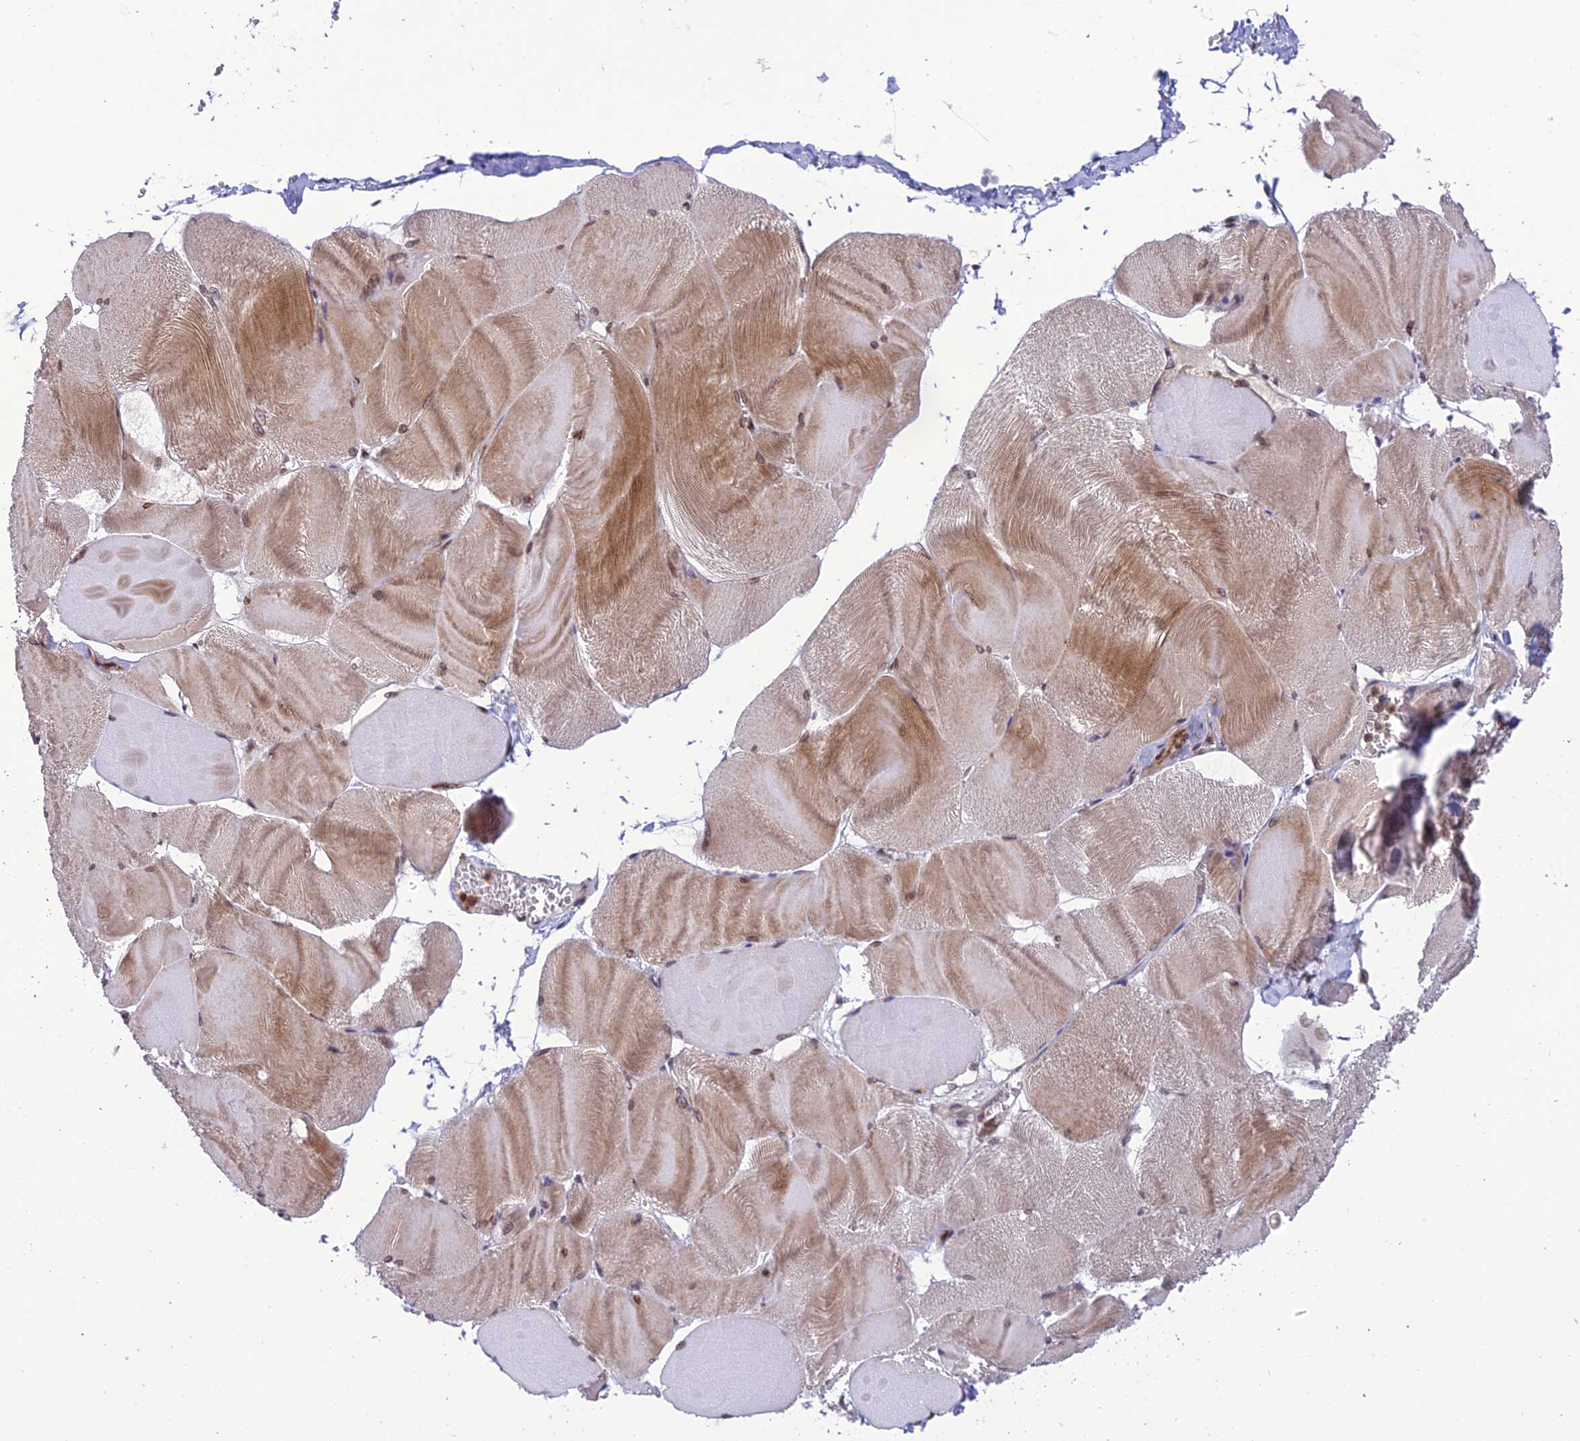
{"staining": {"intensity": "moderate", "quantity": ">75%", "location": "cytoplasmic/membranous"}, "tissue": "skeletal muscle", "cell_type": "Myocytes", "image_type": "normal", "snomed": [{"axis": "morphology", "description": "Normal tissue, NOS"}, {"axis": "morphology", "description": "Basal cell carcinoma"}, {"axis": "topography", "description": "Skeletal muscle"}], "caption": "A medium amount of moderate cytoplasmic/membranous positivity is present in about >75% of myocytes in benign skeletal muscle. Using DAB (brown) and hematoxylin (blue) stains, captured at high magnification using brightfield microscopy.", "gene": "FAM76A", "patient": {"sex": "female", "age": 64}}